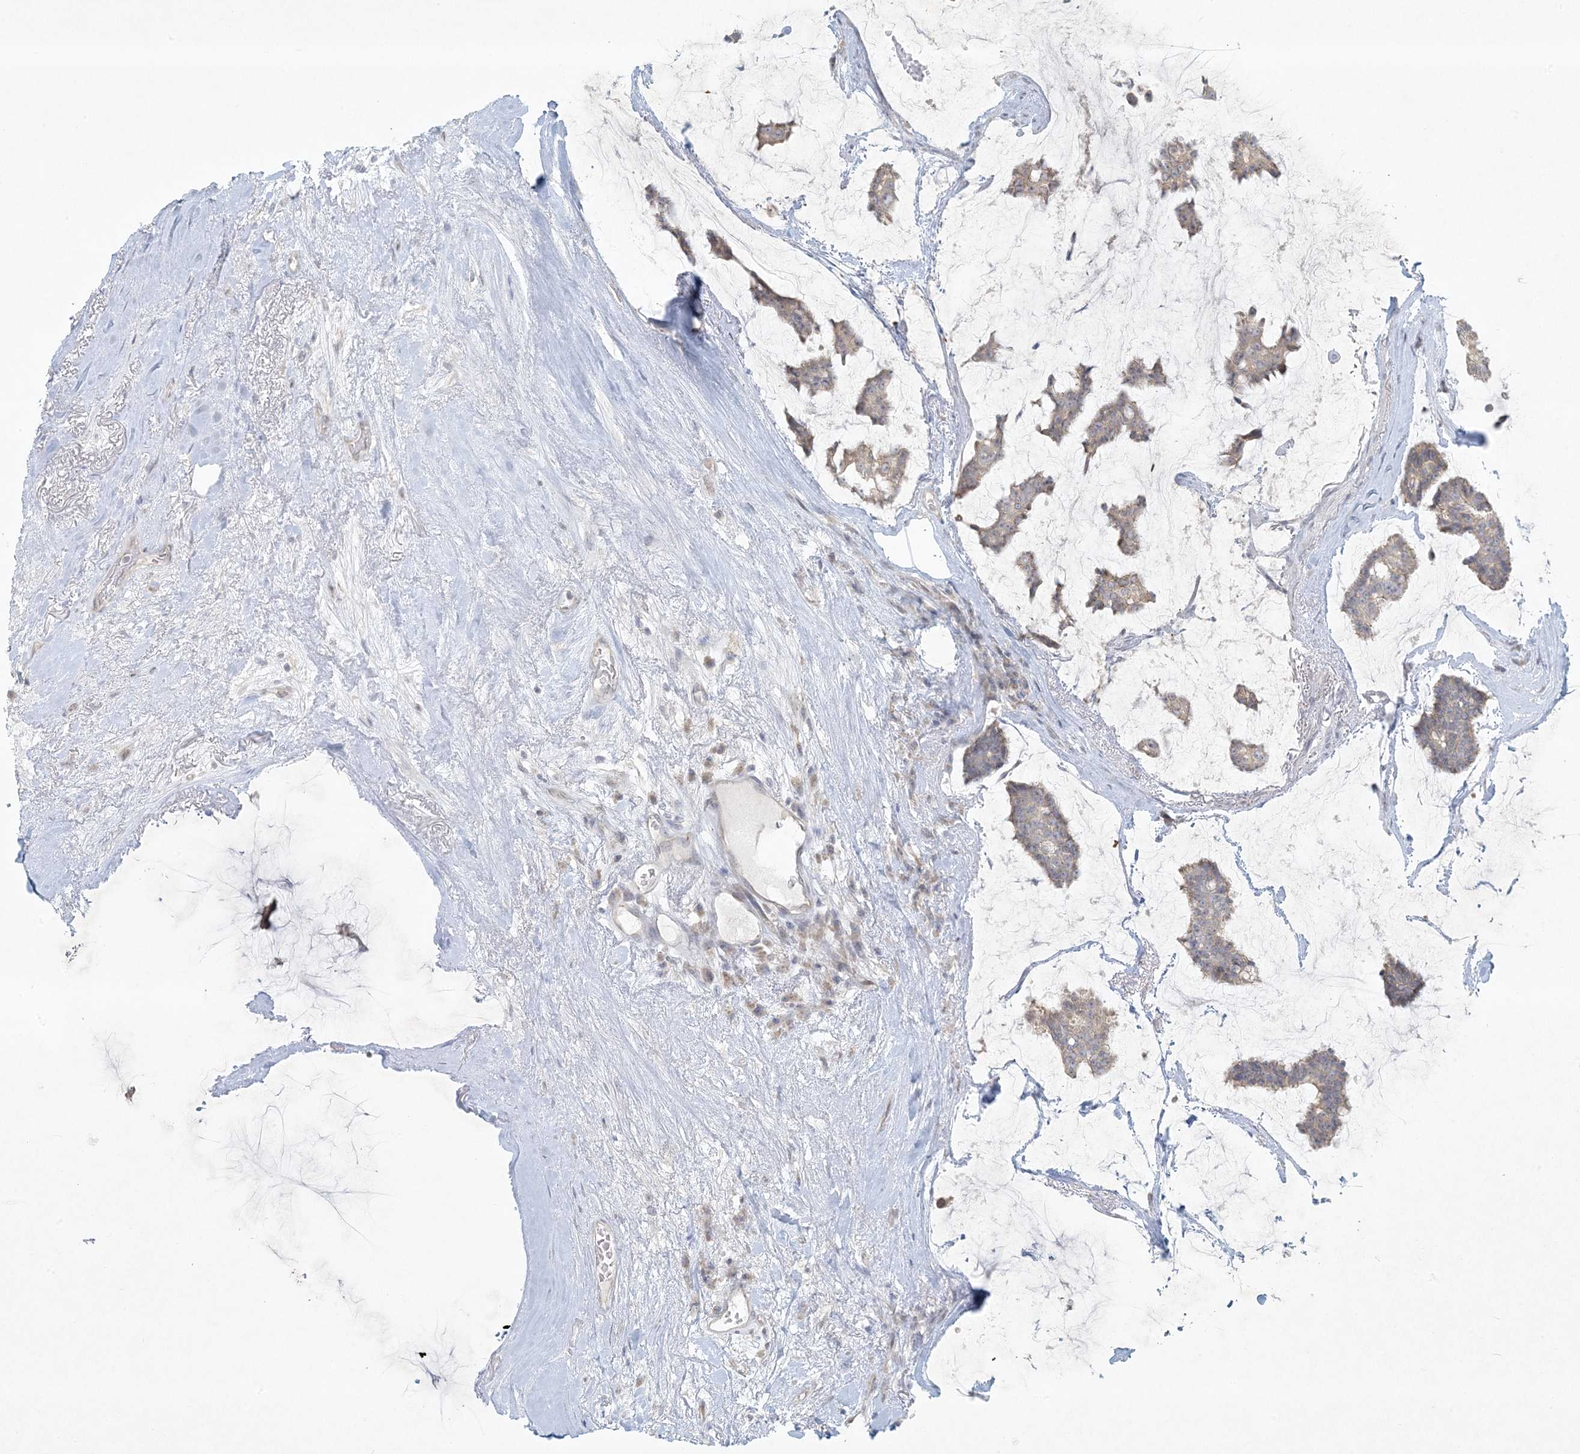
{"staining": {"intensity": "negative", "quantity": "none", "location": "none"}, "tissue": "breast cancer", "cell_type": "Tumor cells", "image_type": "cancer", "snomed": [{"axis": "morphology", "description": "Duct carcinoma"}, {"axis": "topography", "description": "Breast"}], "caption": "Breast cancer (intraductal carcinoma) was stained to show a protein in brown. There is no significant staining in tumor cells.", "gene": "BCORL1", "patient": {"sex": "female", "age": 93}}